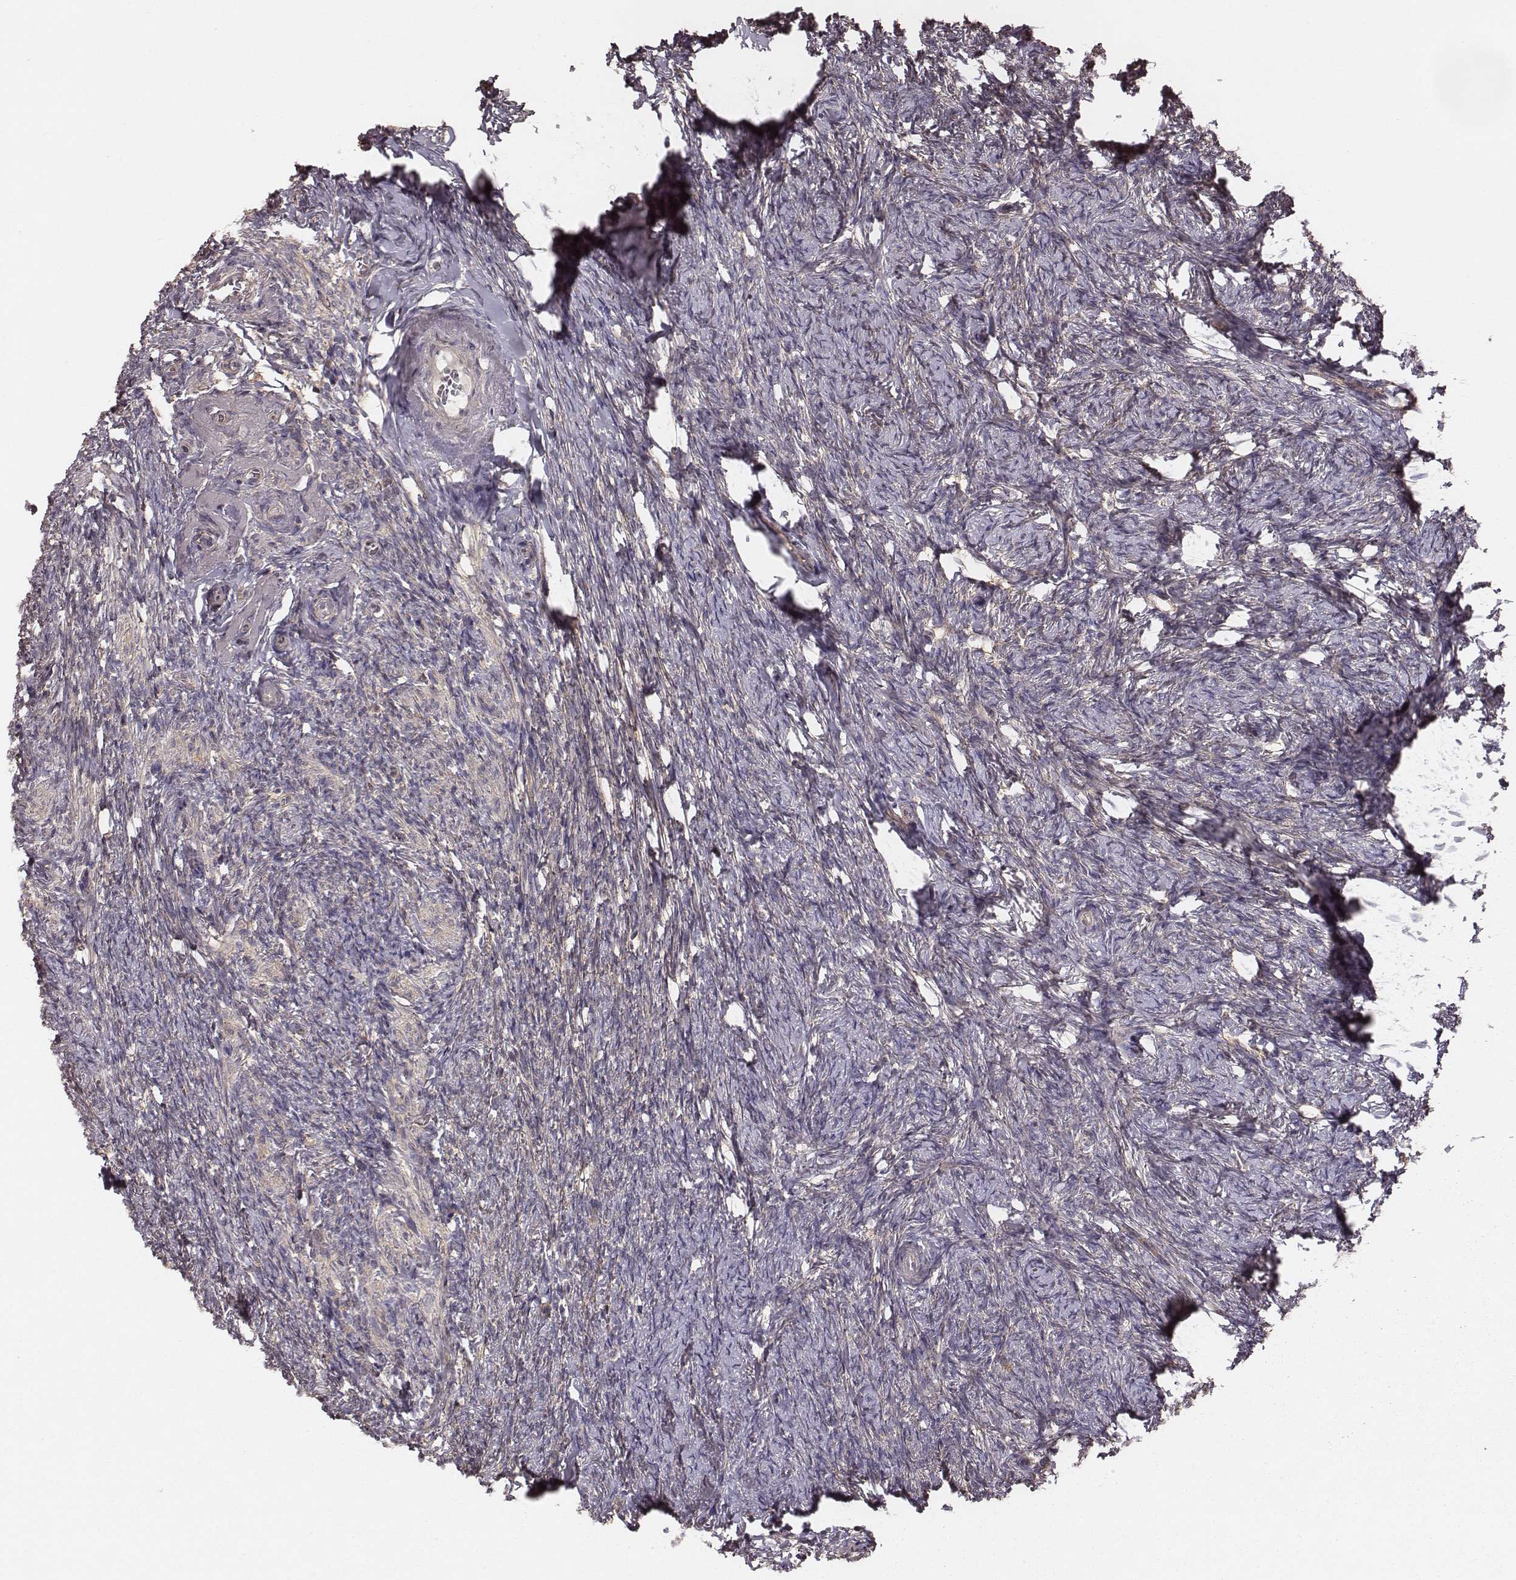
{"staining": {"intensity": "negative", "quantity": "none", "location": "none"}, "tissue": "ovary", "cell_type": "Ovarian stroma cells", "image_type": "normal", "snomed": [{"axis": "morphology", "description": "Normal tissue, NOS"}, {"axis": "topography", "description": "Ovary"}], "caption": "This is an immunohistochemistry (IHC) histopathology image of normal human ovary. There is no positivity in ovarian stroma cells.", "gene": "VPS26A", "patient": {"sex": "female", "age": 72}}